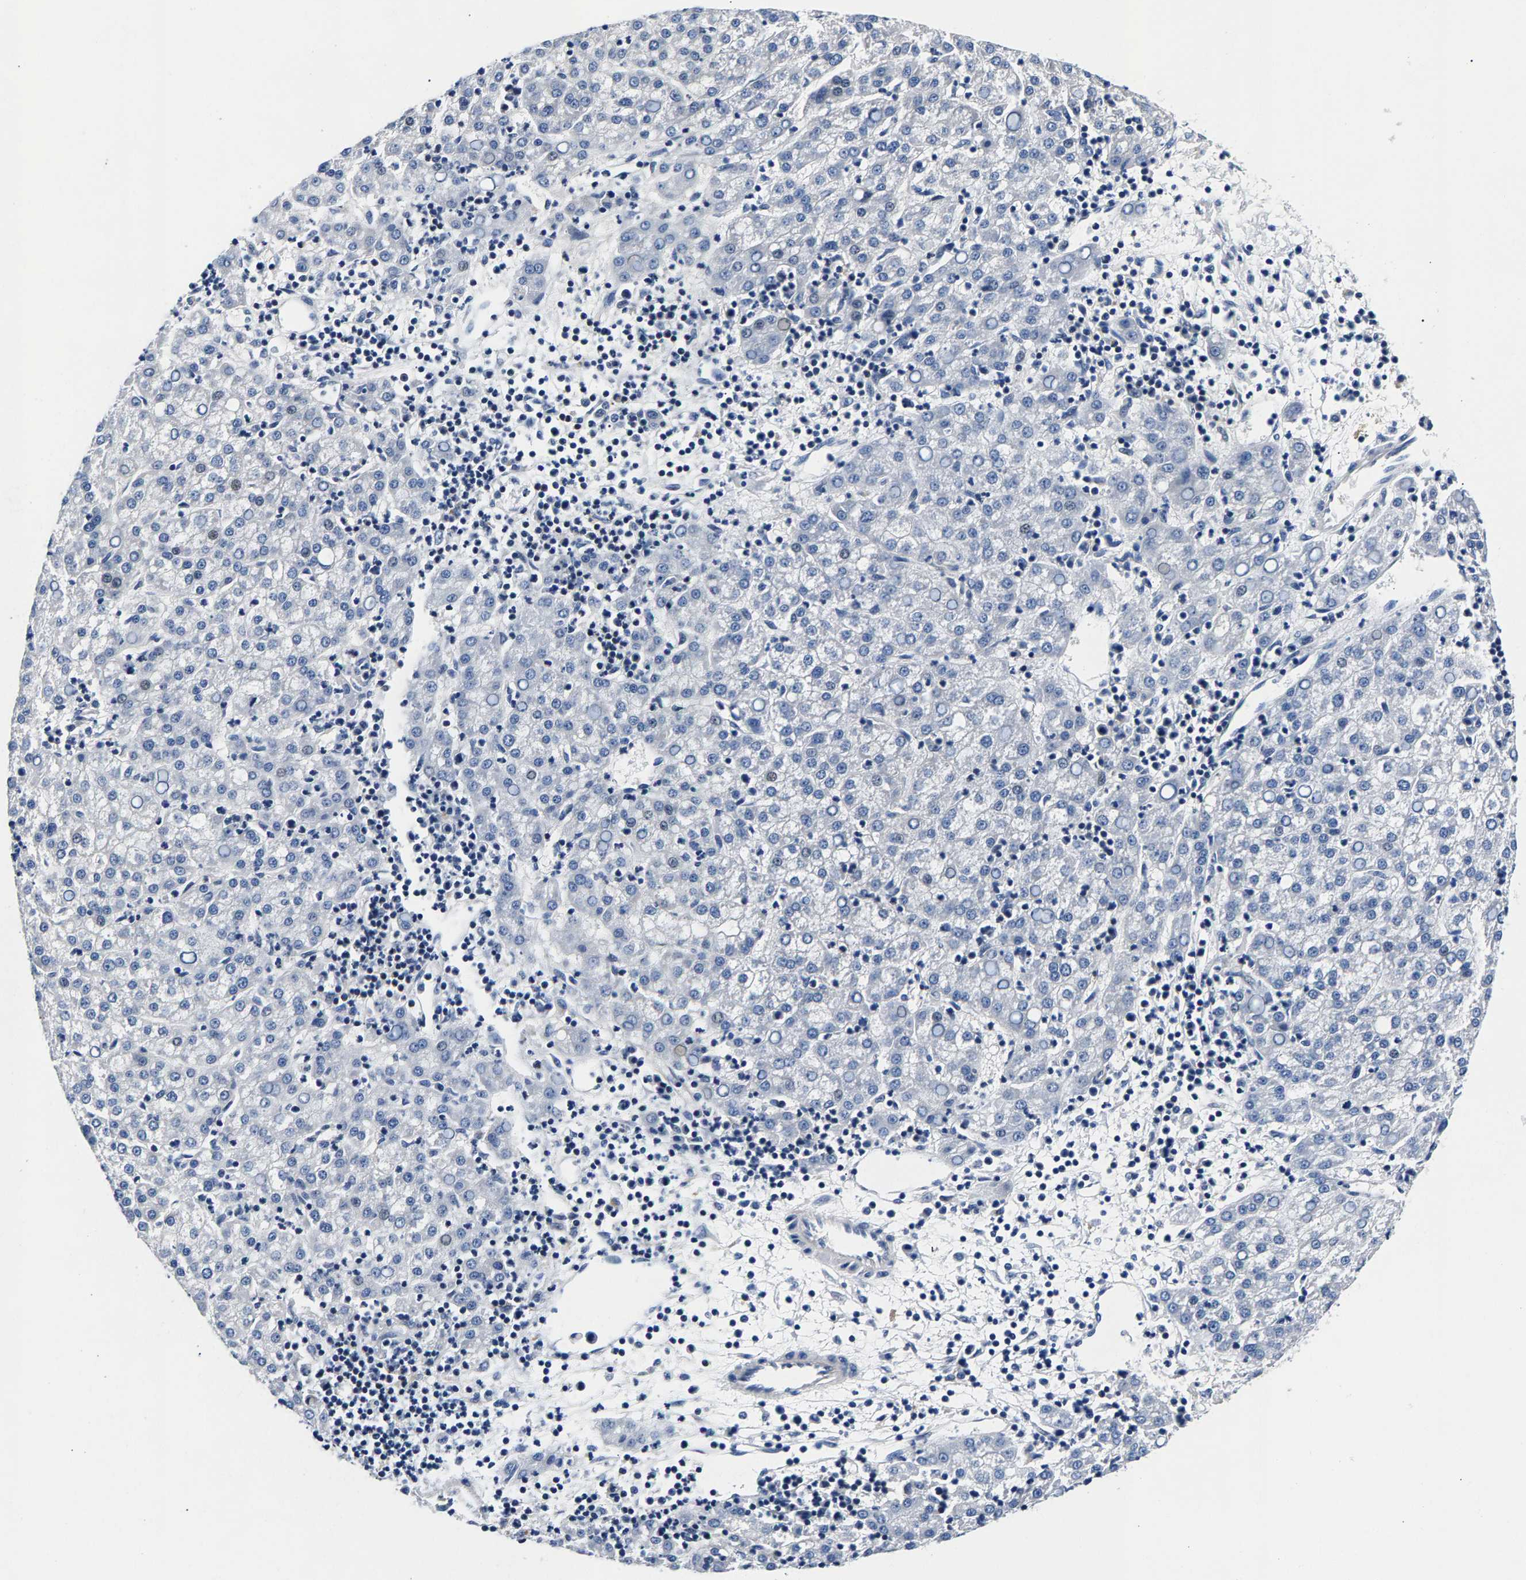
{"staining": {"intensity": "negative", "quantity": "none", "location": "none"}, "tissue": "liver cancer", "cell_type": "Tumor cells", "image_type": "cancer", "snomed": [{"axis": "morphology", "description": "Carcinoma, Hepatocellular, NOS"}, {"axis": "topography", "description": "Liver"}], "caption": "Image shows no protein positivity in tumor cells of liver cancer (hepatocellular carcinoma) tissue.", "gene": "P2RY4", "patient": {"sex": "female", "age": 58}}